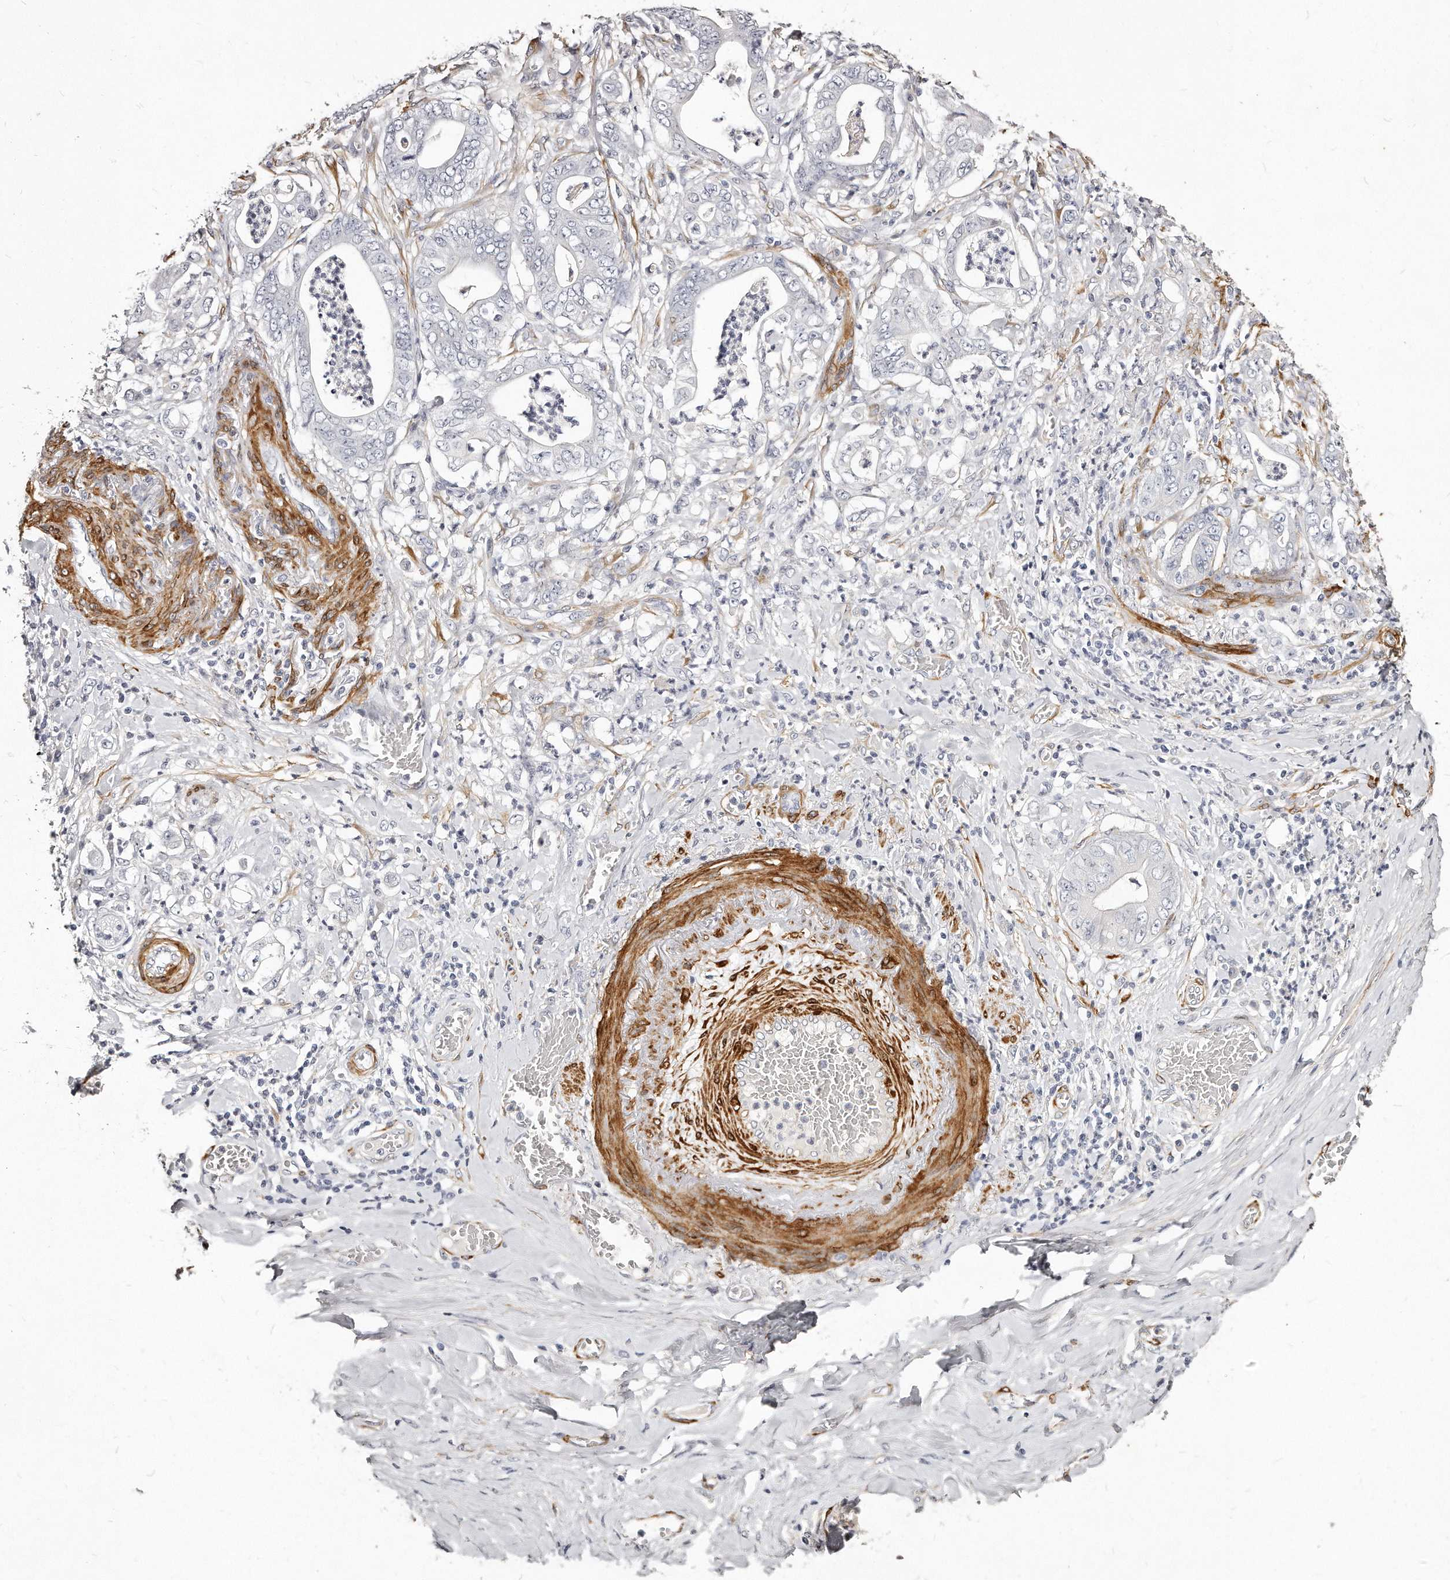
{"staining": {"intensity": "negative", "quantity": "none", "location": "none"}, "tissue": "stomach cancer", "cell_type": "Tumor cells", "image_type": "cancer", "snomed": [{"axis": "morphology", "description": "Adenocarcinoma, NOS"}, {"axis": "topography", "description": "Stomach"}], "caption": "A histopathology image of human stomach cancer is negative for staining in tumor cells.", "gene": "LMOD1", "patient": {"sex": "female", "age": 73}}